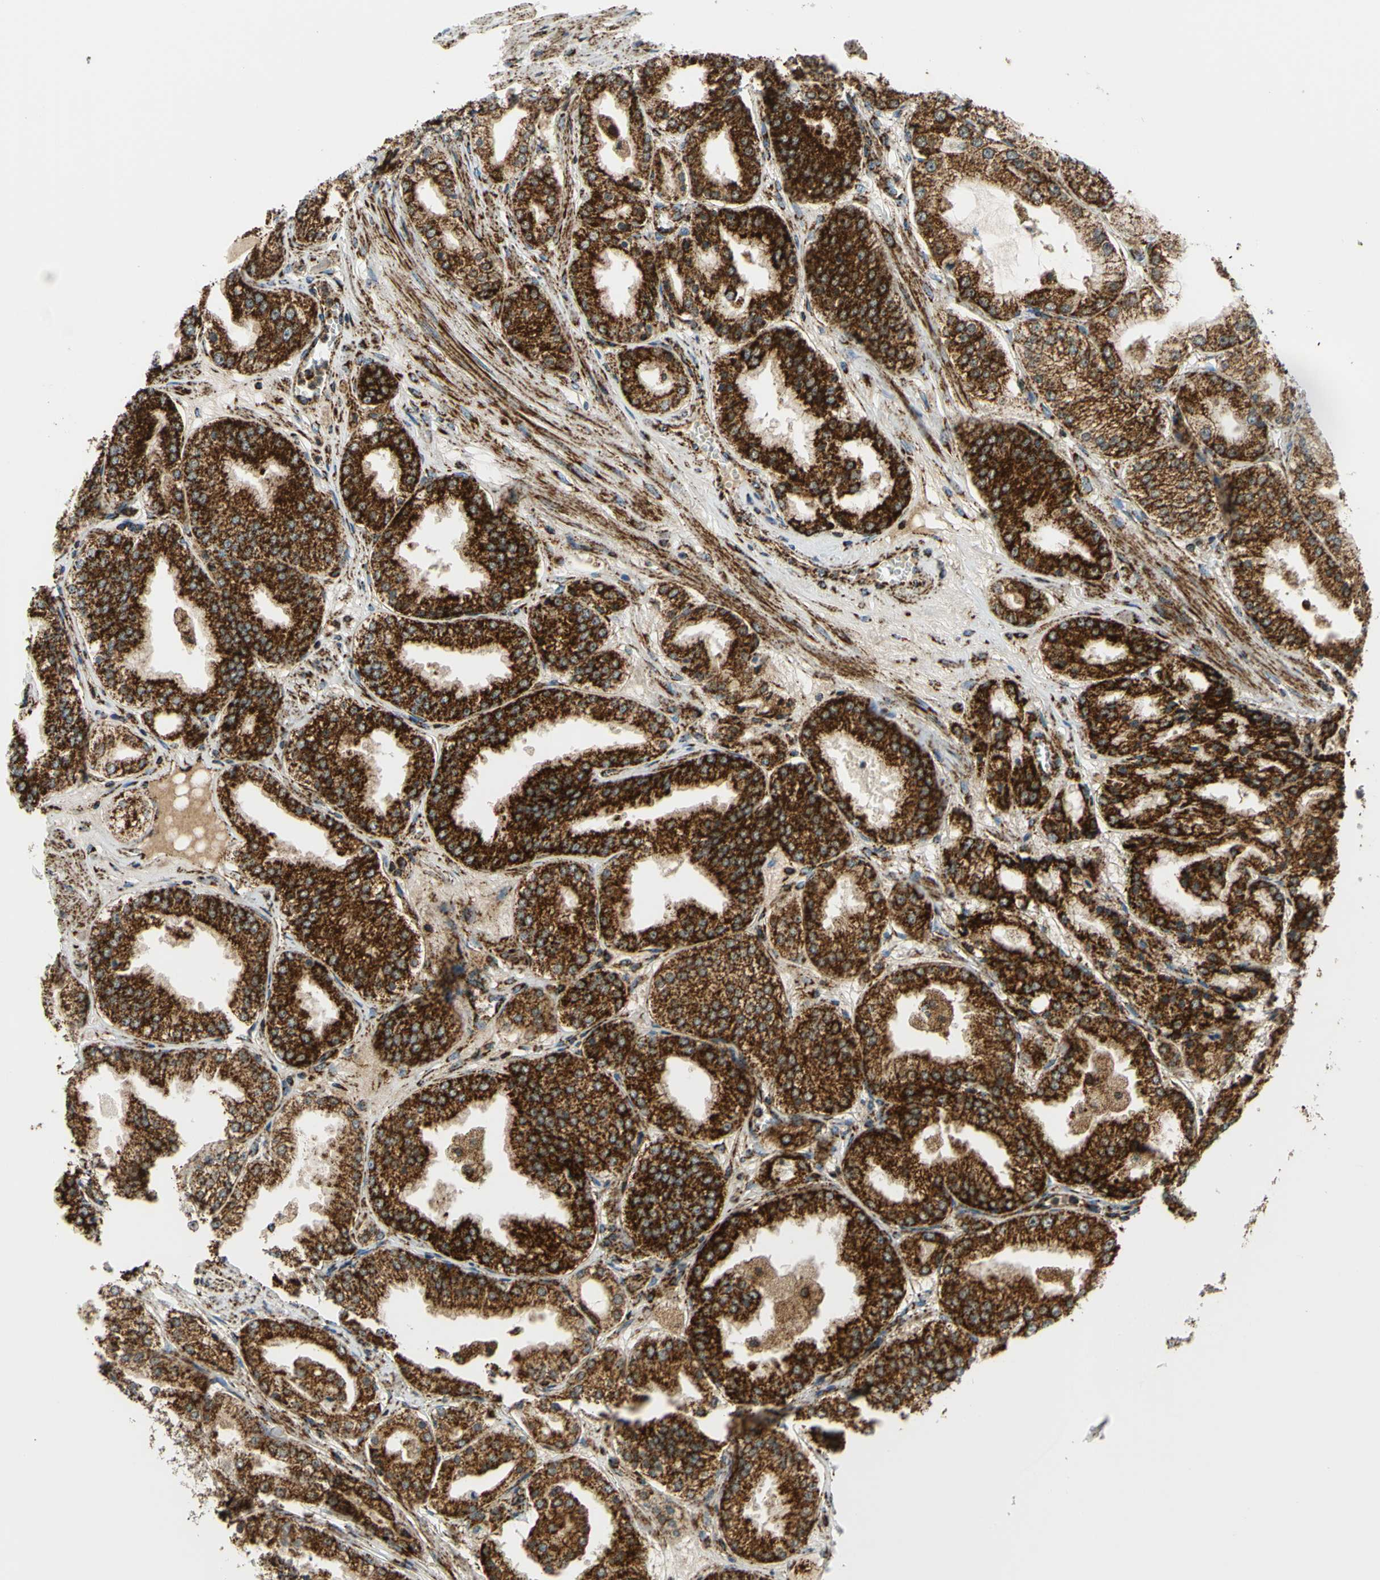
{"staining": {"intensity": "strong", "quantity": ">75%", "location": "cytoplasmic/membranous"}, "tissue": "prostate cancer", "cell_type": "Tumor cells", "image_type": "cancer", "snomed": [{"axis": "morphology", "description": "Adenocarcinoma, High grade"}, {"axis": "topography", "description": "Prostate"}], "caption": "Immunohistochemical staining of prostate adenocarcinoma (high-grade) reveals high levels of strong cytoplasmic/membranous staining in about >75% of tumor cells.", "gene": "MAVS", "patient": {"sex": "male", "age": 61}}